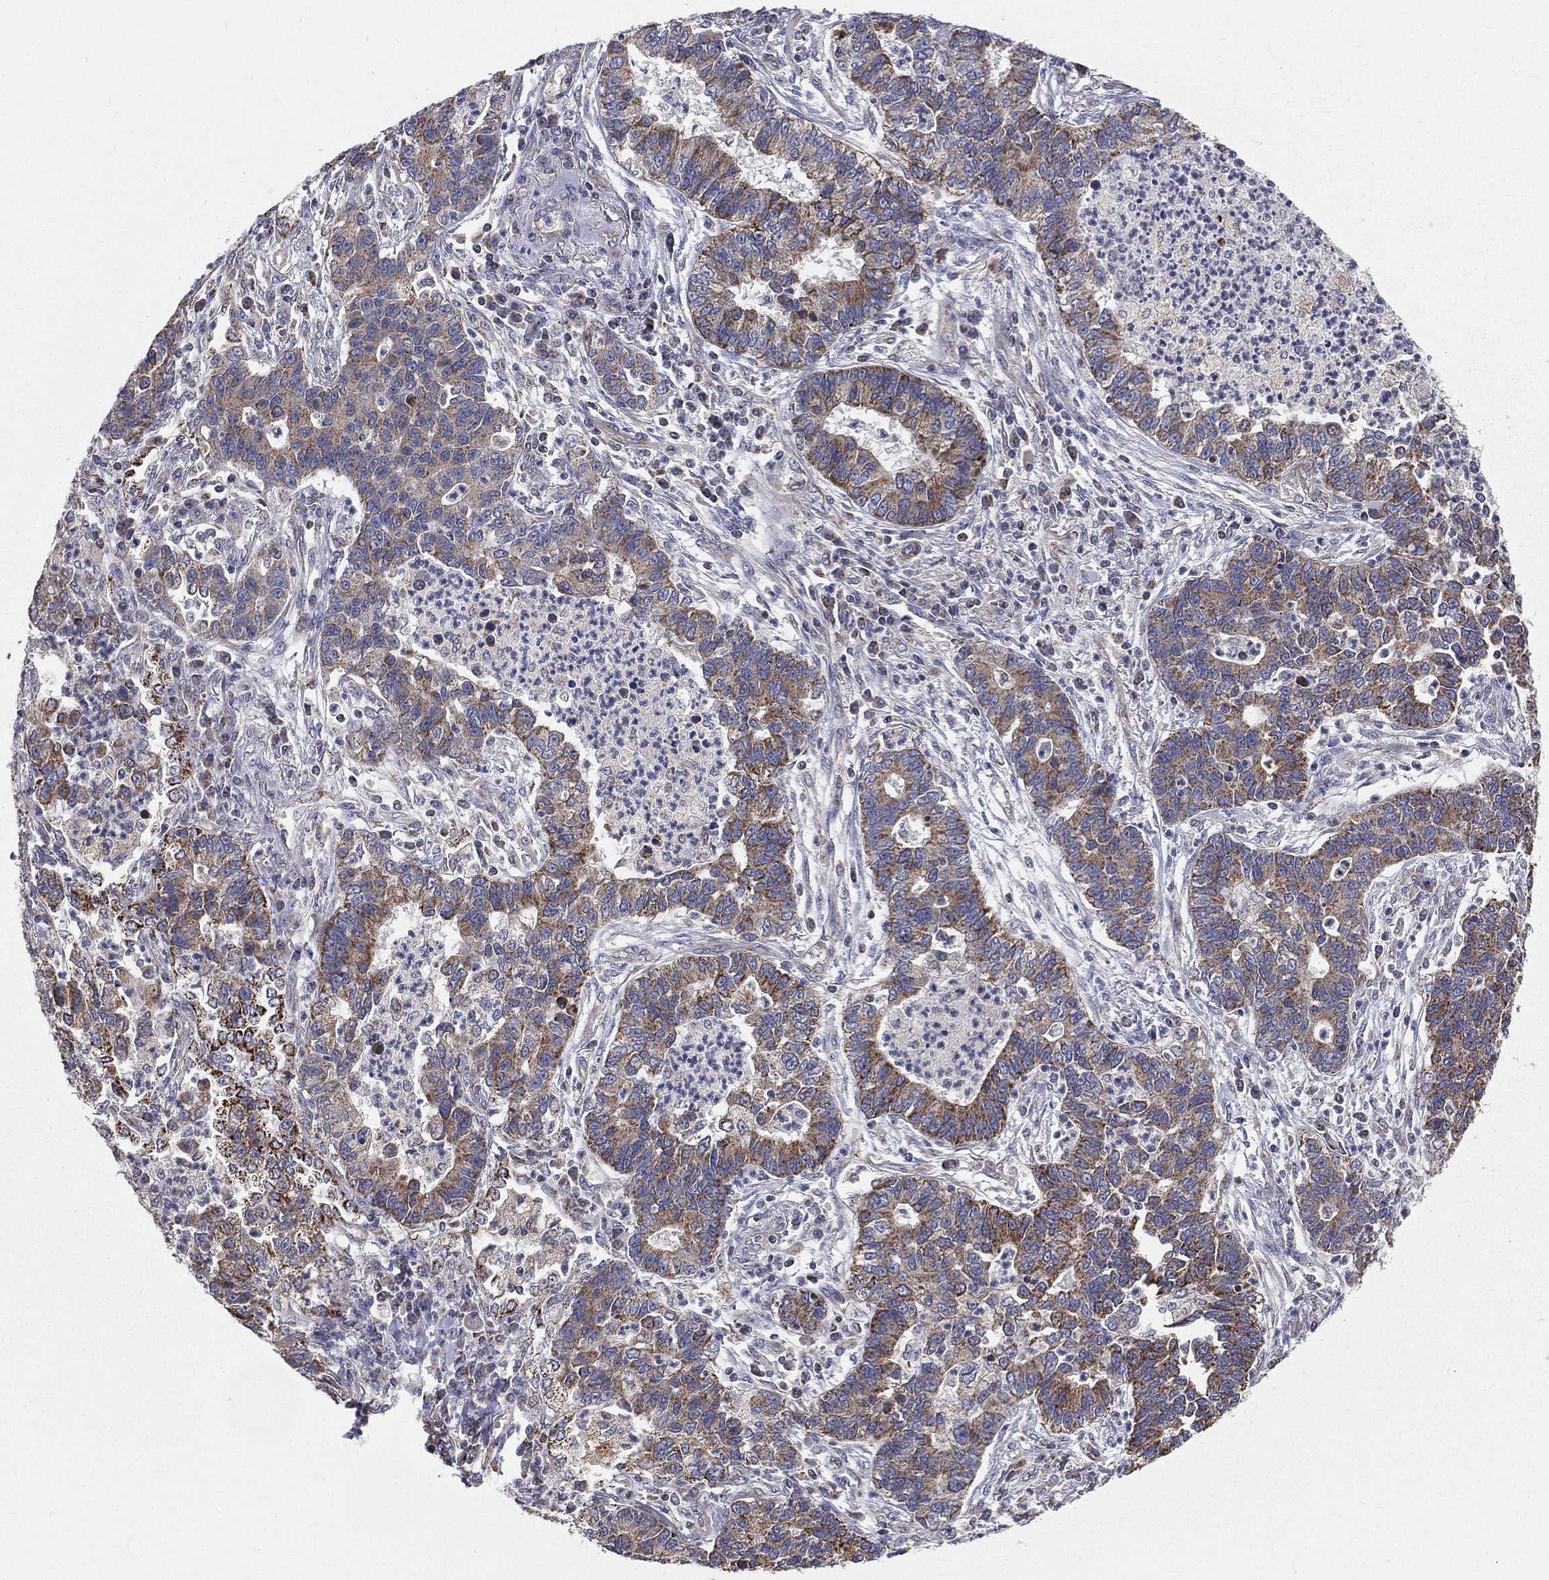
{"staining": {"intensity": "moderate", "quantity": "25%-75%", "location": "cytoplasmic/membranous"}, "tissue": "lung cancer", "cell_type": "Tumor cells", "image_type": "cancer", "snomed": [{"axis": "morphology", "description": "Adenocarcinoma, NOS"}, {"axis": "topography", "description": "Lung"}], "caption": "The micrograph shows staining of lung cancer (adenocarcinoma), revealing moderate cytoplasmic/membranous protein positivity (brown color) within tumor cells.", "gene": "HADH", "patient": {"sex": "female", "age": 57}}